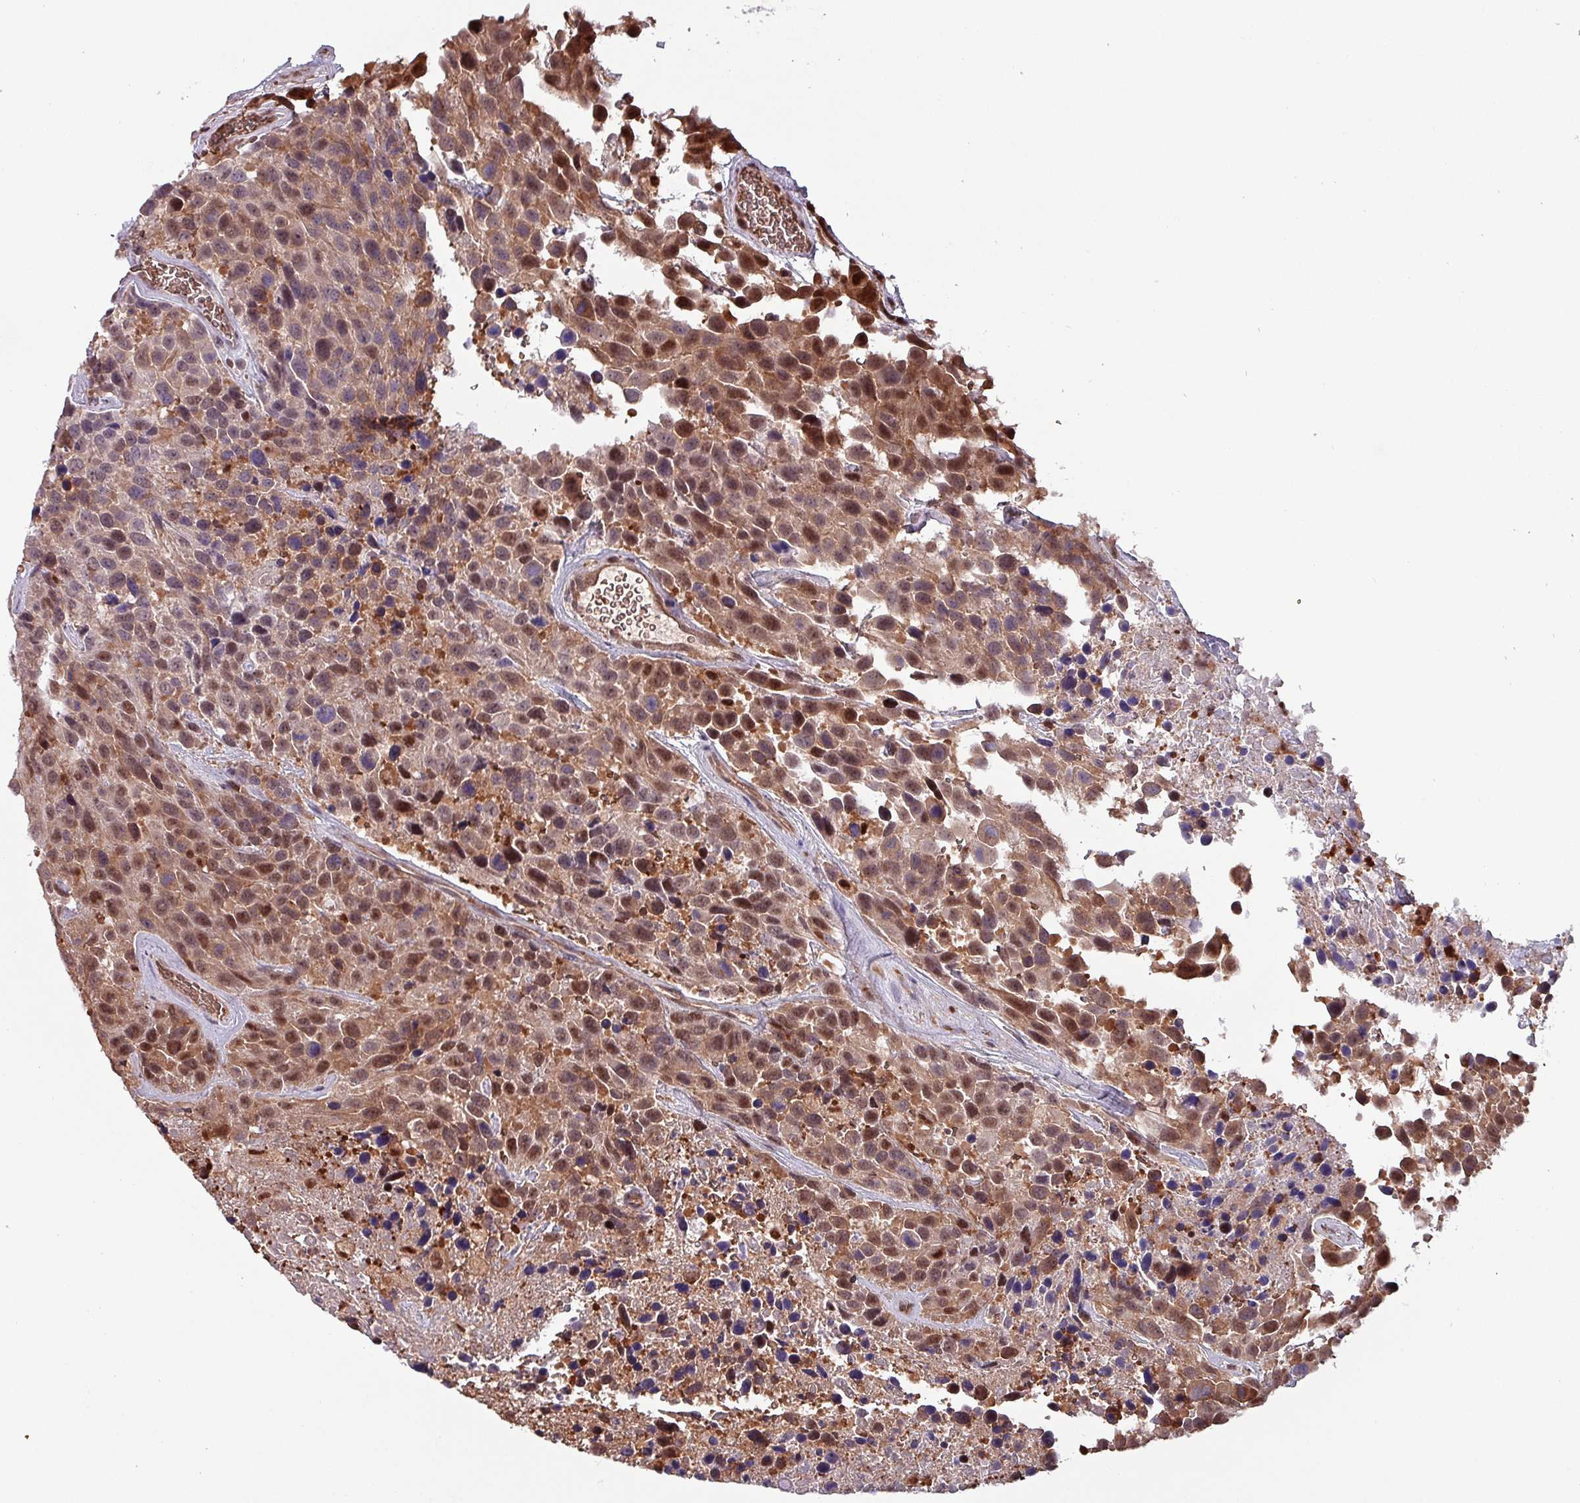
{"staining": {"intensity": "moderate", "quantity": ">75%", "location": "cytoplasmic/membranous,nuclear"}, "tissue": "urothelial cancer", "cell_type": "Tumor cells", "image_type": "cancer", "snomed": [{"axis": "morphology", "description": "Urothelial carcinoma, High grade"}, {"axis": "topography", "description": "Urinary bladder"}], "caption": "Human high-grade urothelial carcinoma stained with a protein marker exhibits moderate staining in tumor cells.", "gene": "PSMB8", "patient": {"sex": "female", "age": 70}}